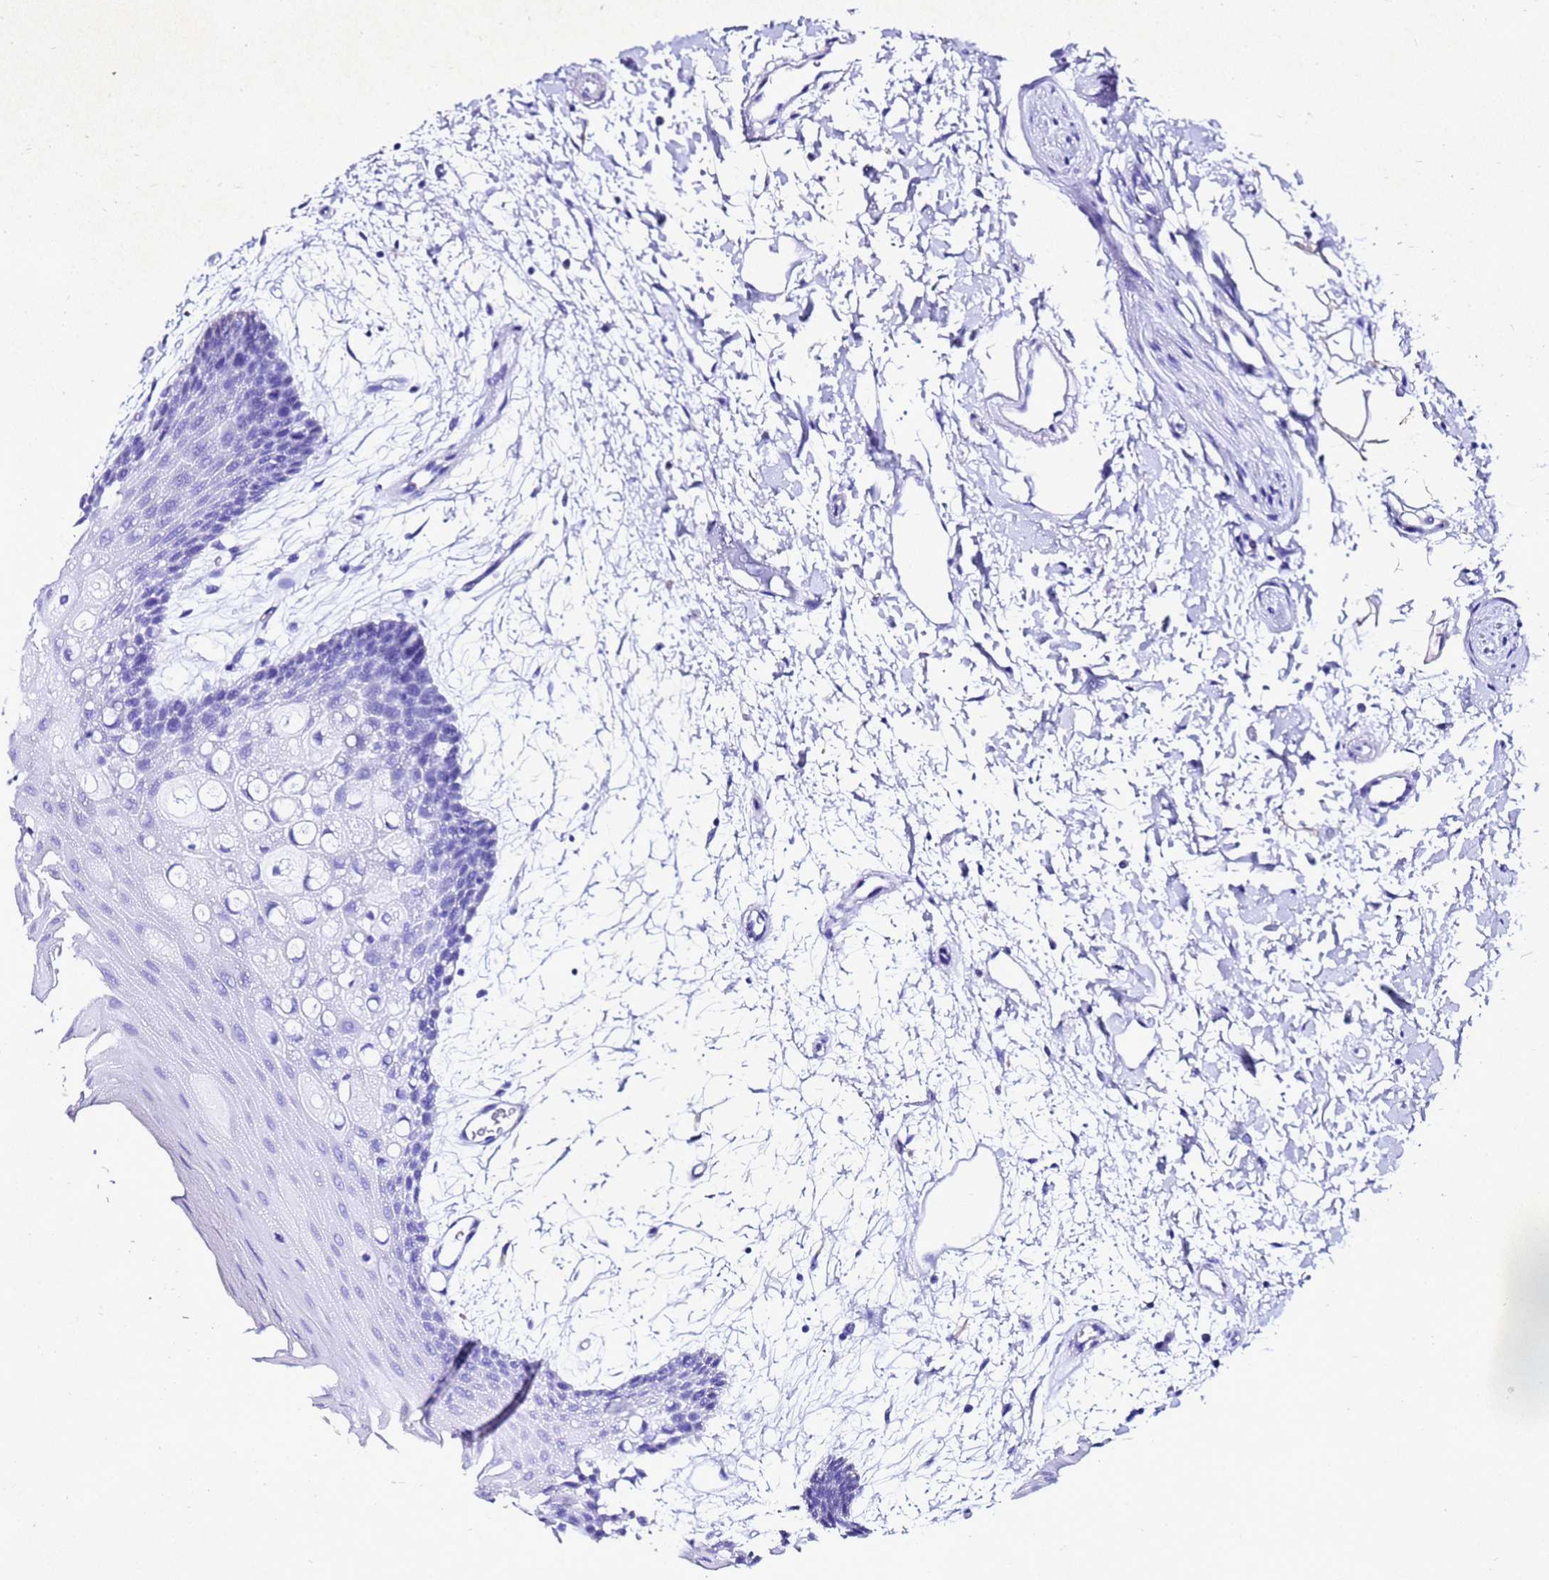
{"staining": {"intensity": "negative", "quantity": "none", "location": "none"}, "tissue": "oral mucosa", "cell_type": "Squamous epithelial cells", "image_type": "normal", "snomed": [{"axis": "morphology", "description": "Normal tissue, NOS"}, {"axis": "topography", "description": "Skeletal muscle"}, {"axis": "topography", "description": "Oral tissue"}, {"axis": "topography", "description": "Salivary gland"}, {"axis": "topography", "description": "Peripheral nerve tissue"}], "caption": "Squamous epithelial cells show no significant protein positivity in normal oral mucosa. Brightfield microscopy of IHC stained with DAB (3,3'-diaminobenzidine) (brown) and hematoxylin (blue), captured at high magnification.", "gene": "LIPF", "patient": {"sex": "male", "age": 54}}